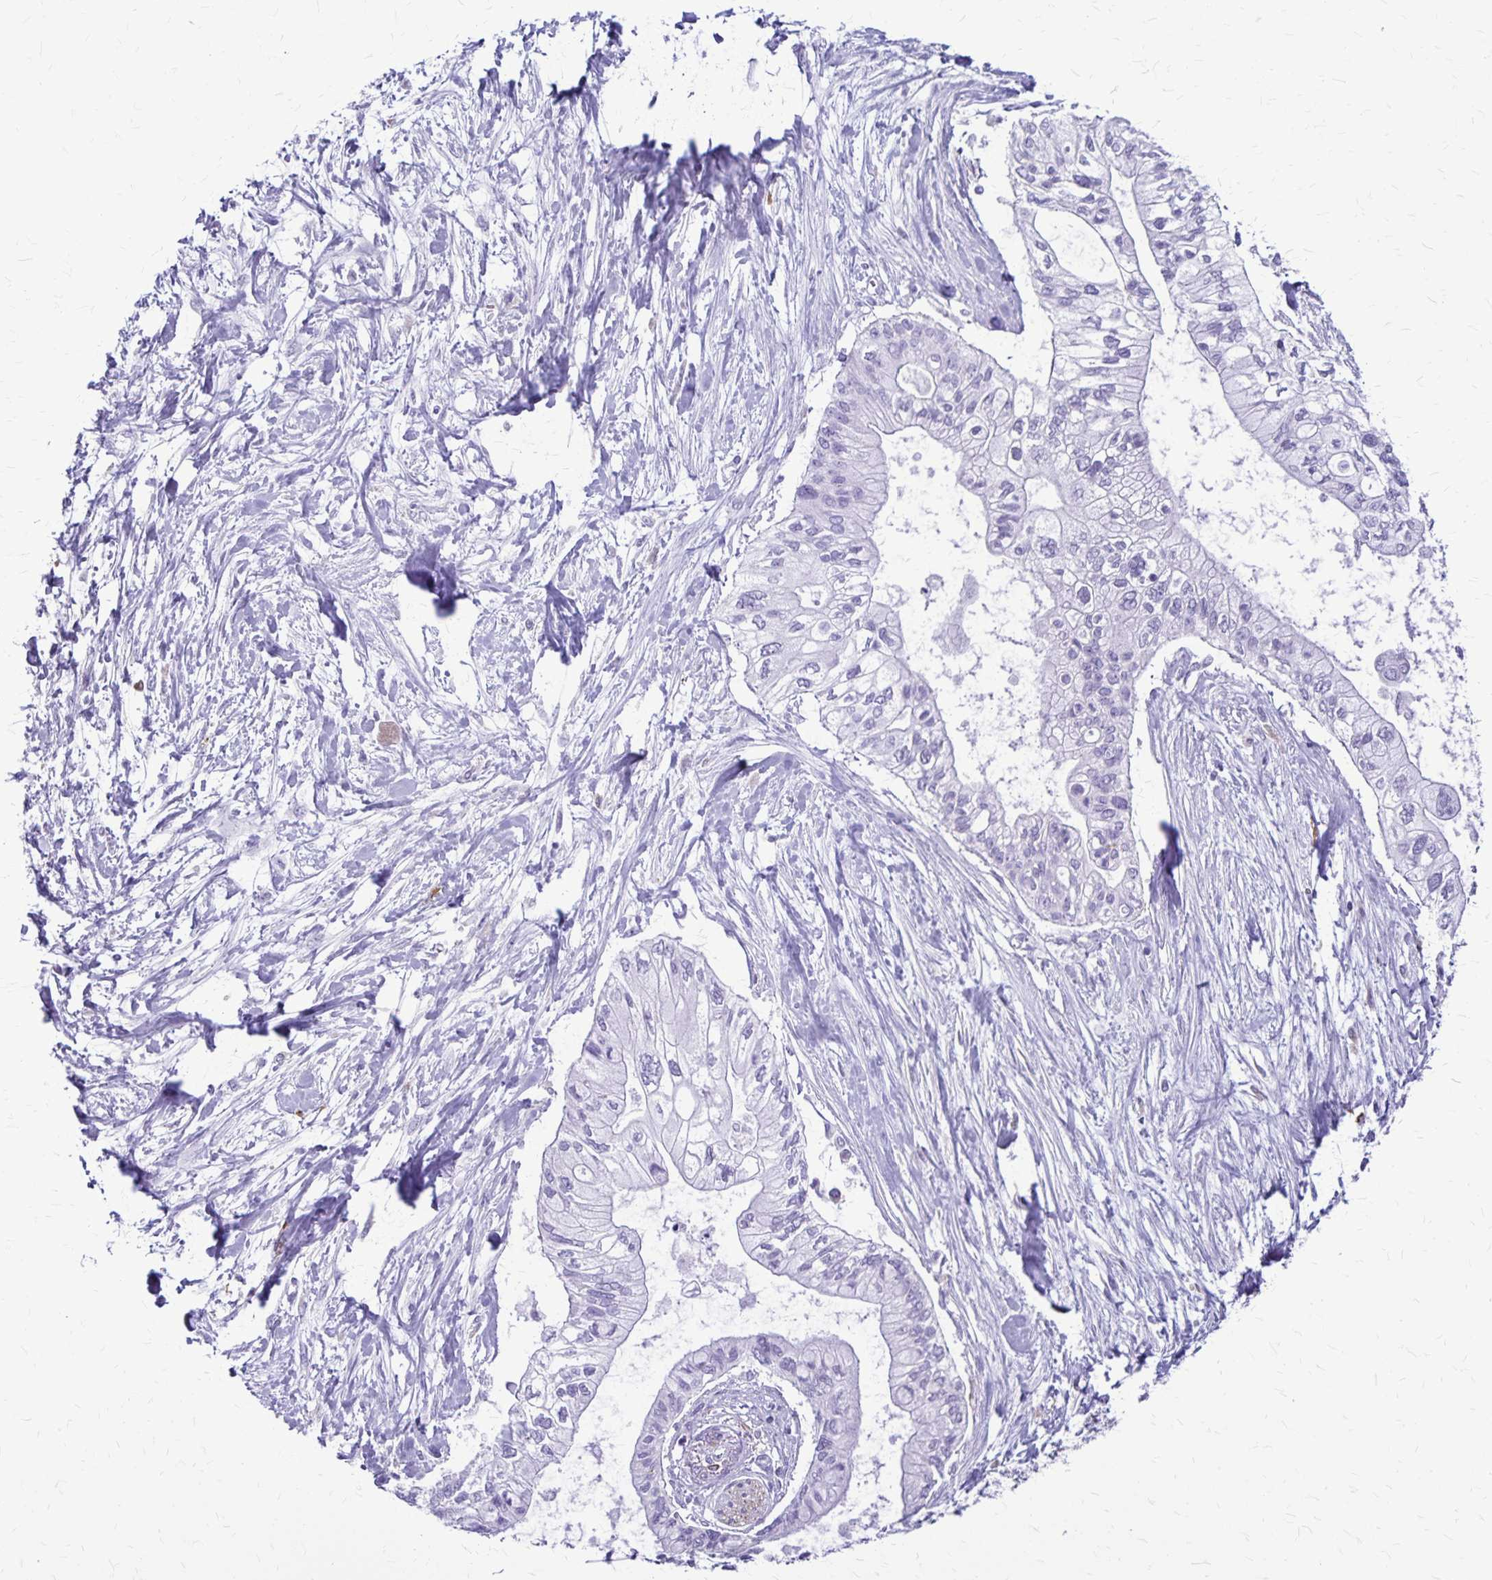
{"staining": {"intensity": "negative", "quantity": "none", "location": "none"}, "tissue": "pancreatic cancer", "cell_type": "Tumor cells", "image_type": "cancer", "snomed": [{"axis": "morphology", "description": "Adenocarcinoma, NOS"}, {"axis": "topography", "description": "Pancreas"}], "caption": "Tumor cells are negative for brown protein staining in pancreatic cancer.", "gene": "RTN1", "patient": {"sex": "female", "age": 77}}